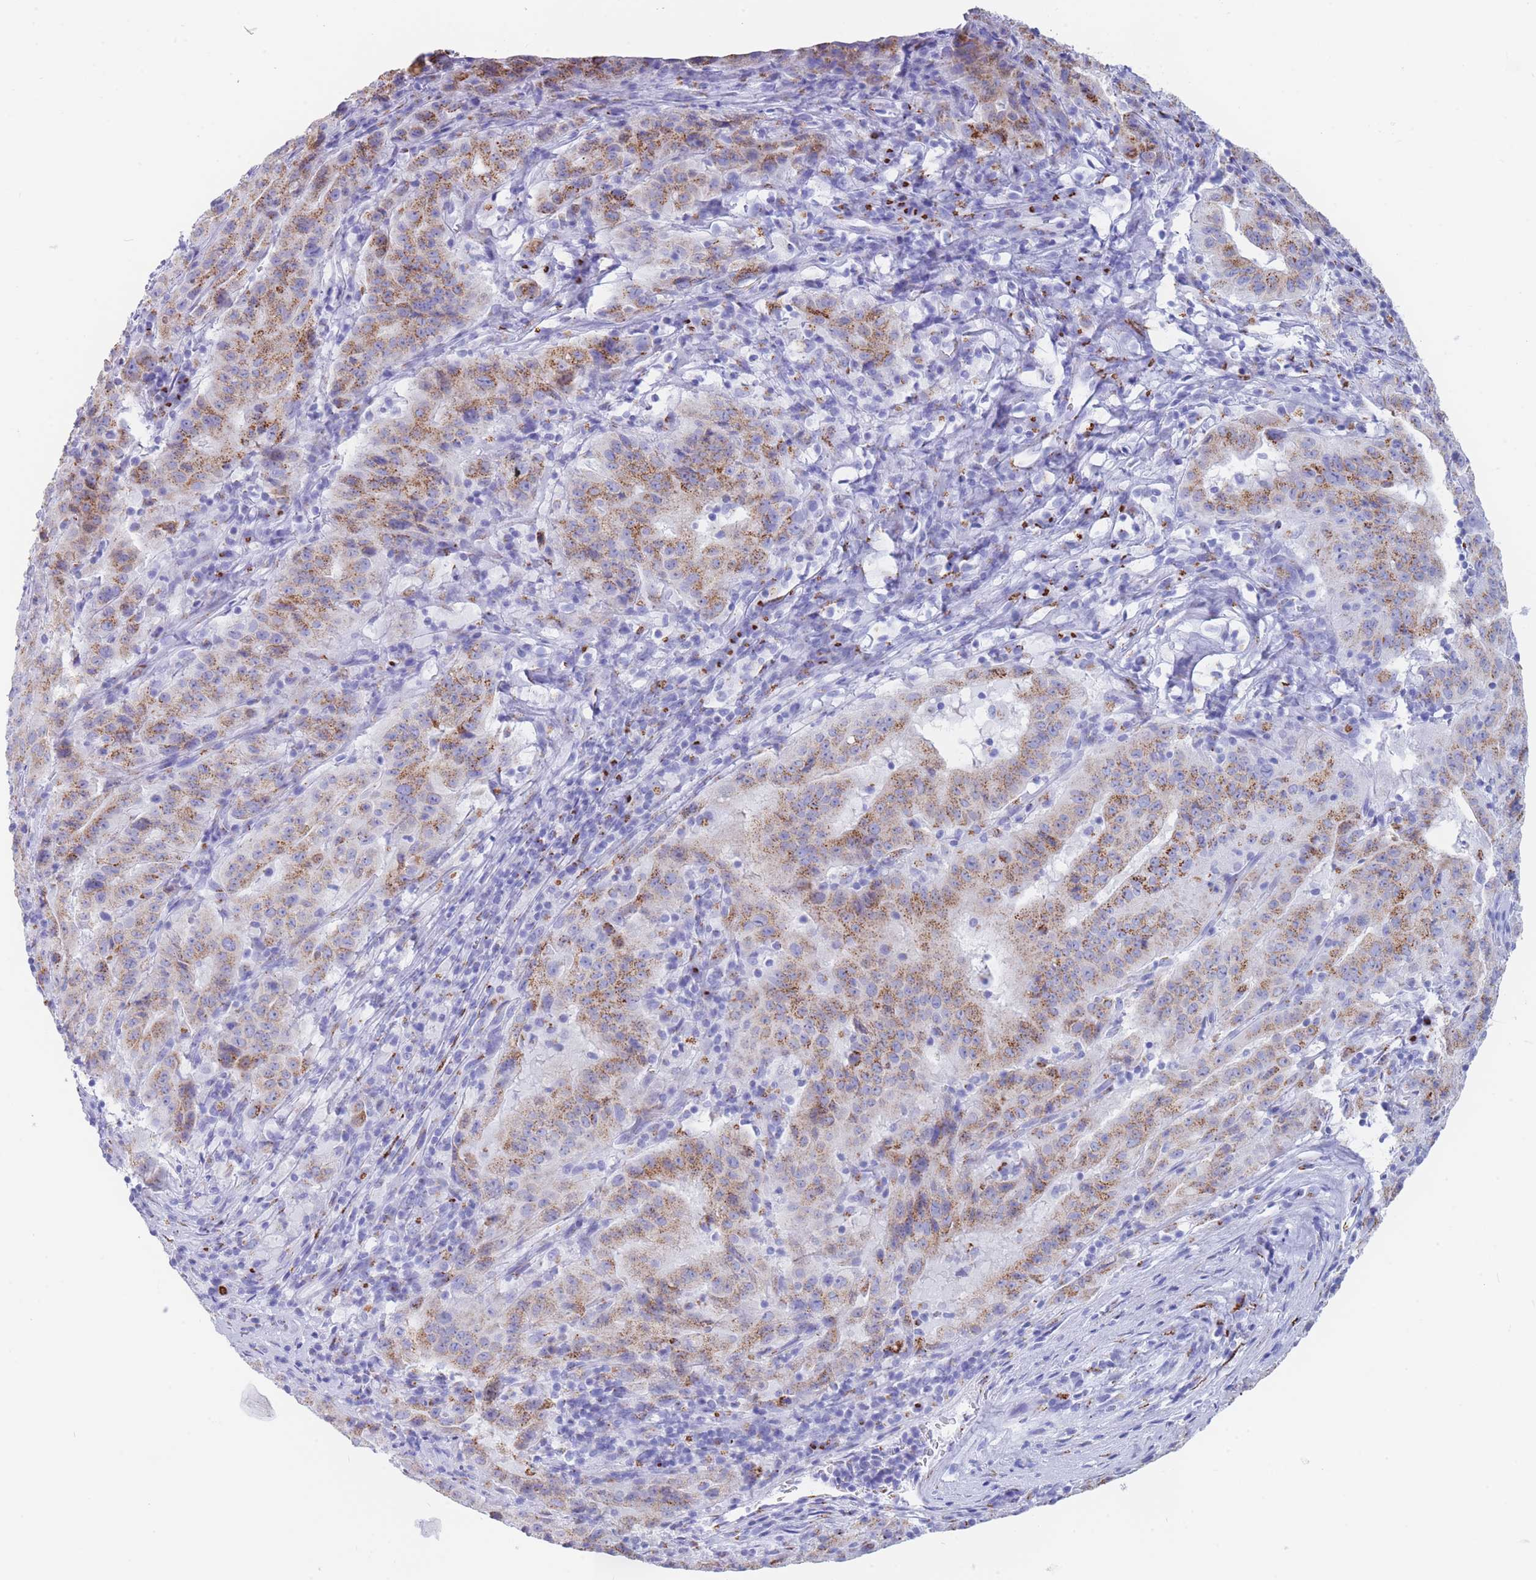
{"staining": {"intensity": "moderate", "quantity": ">75%", "location": "cytoplasmic/membranous"}, "tissue": "pancreatic cancer", "cell_type": "Tumor cells", "image_type": "cancer", "snomed": [{"axis": "morphology", "description": "Adenocarcinoma, NOS"}, {"axis": "topography", "description": "Pancreas"}], "caption": "Pancreatic cancer tissue exhibits moderate cytoplasmic/membranous expression in about >75% of tumor cells", "gene": "FAM3C", "patient": {"sex": "male", "age": 63}}